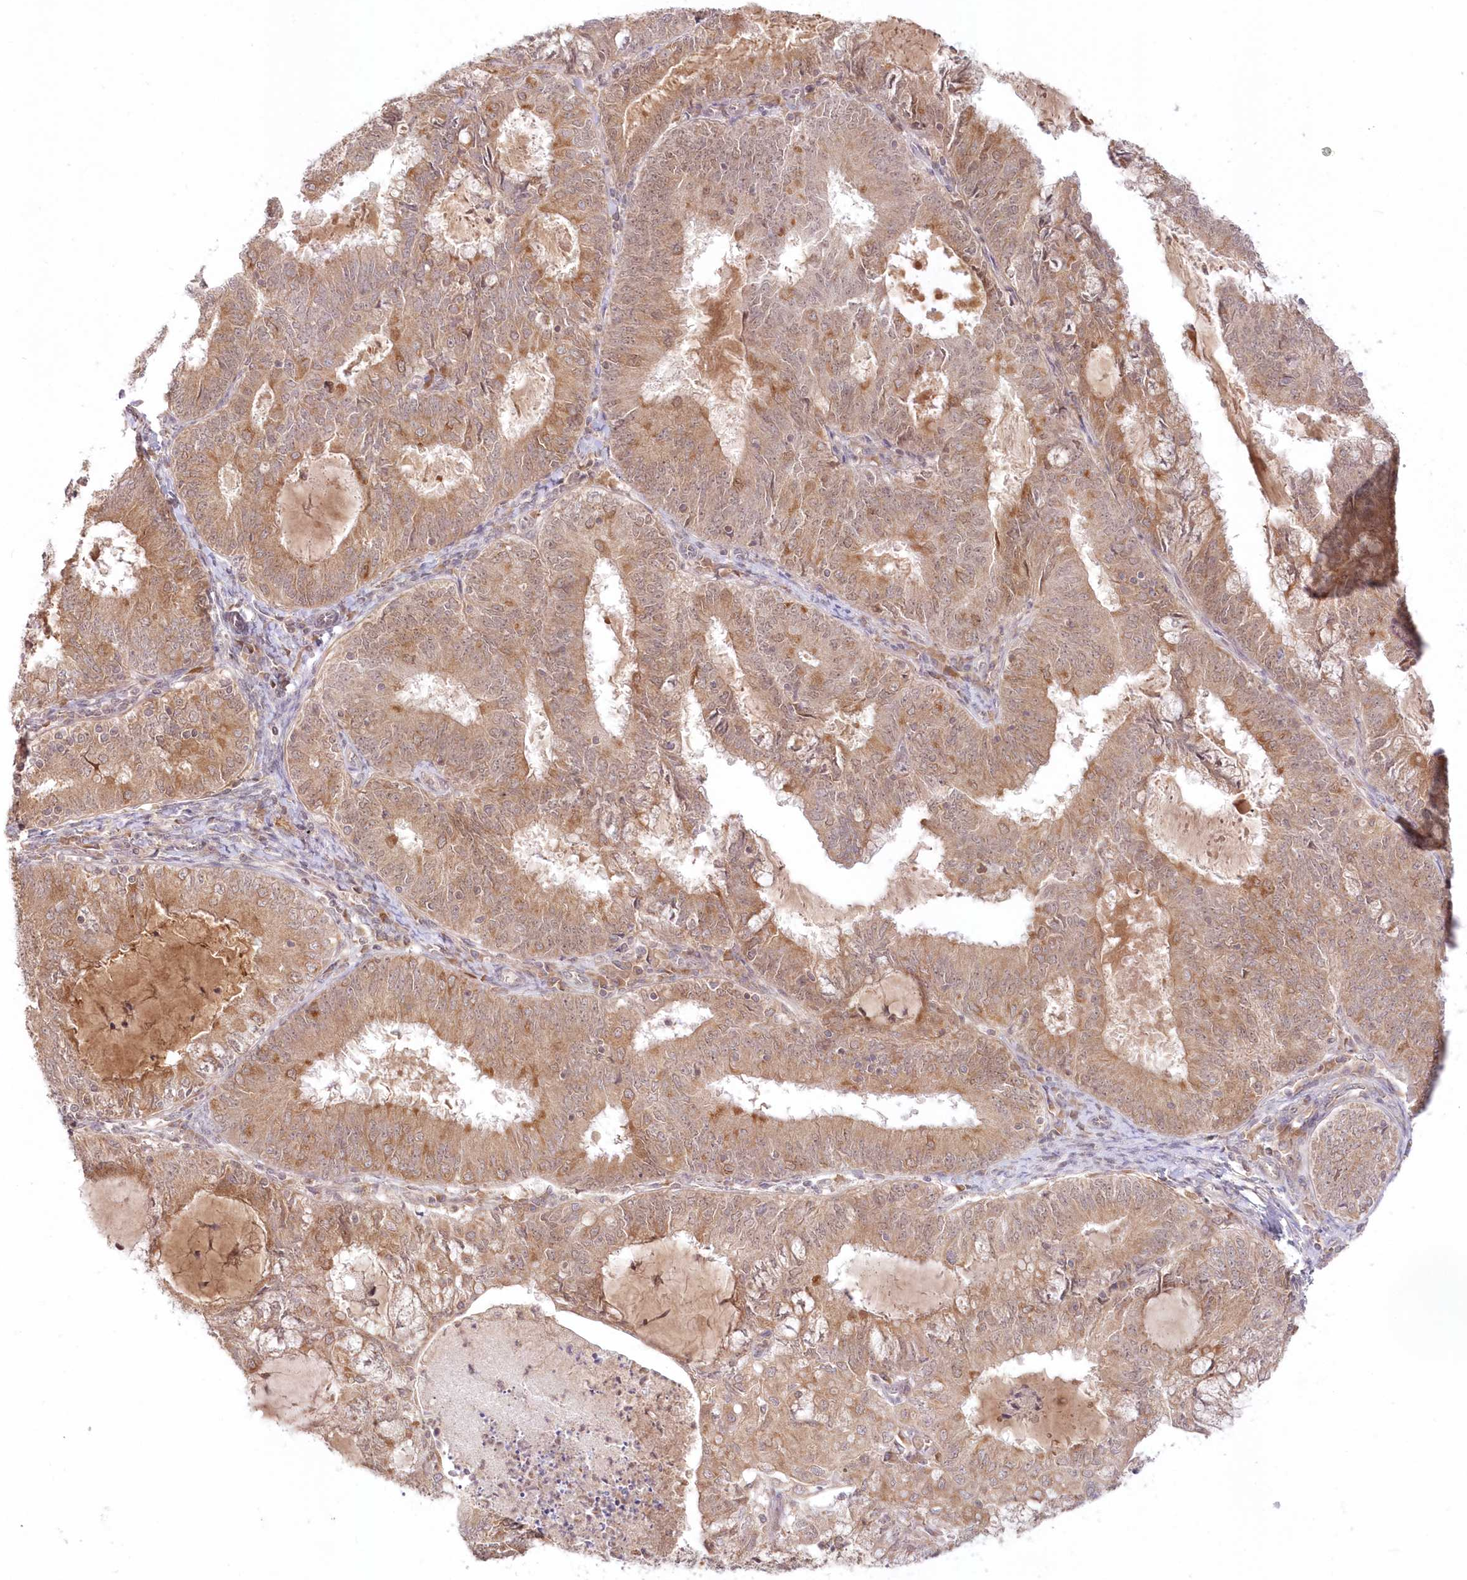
{"staining": {"intensity": "moderate", "quantity": ">75%", "location": "cytoplasmic/membranous"}, "tissue": "endometrial cancer", "cell_type": "Tumor cells", "image_type": "cancer", "snomed": [{"axis": "morphology", "description": "Adenocarcinoma, NOS"}, {"axis": "topography", "description": "Endometrium"}], "caption": "Immunohistochemistry of endometrial cancer shows medium levels of moderate cytoplasmic/membranous positivity in about >75% of tumor cells.", "gene": "MTMR3", "patient": {"sex": "female", "age": 57}}